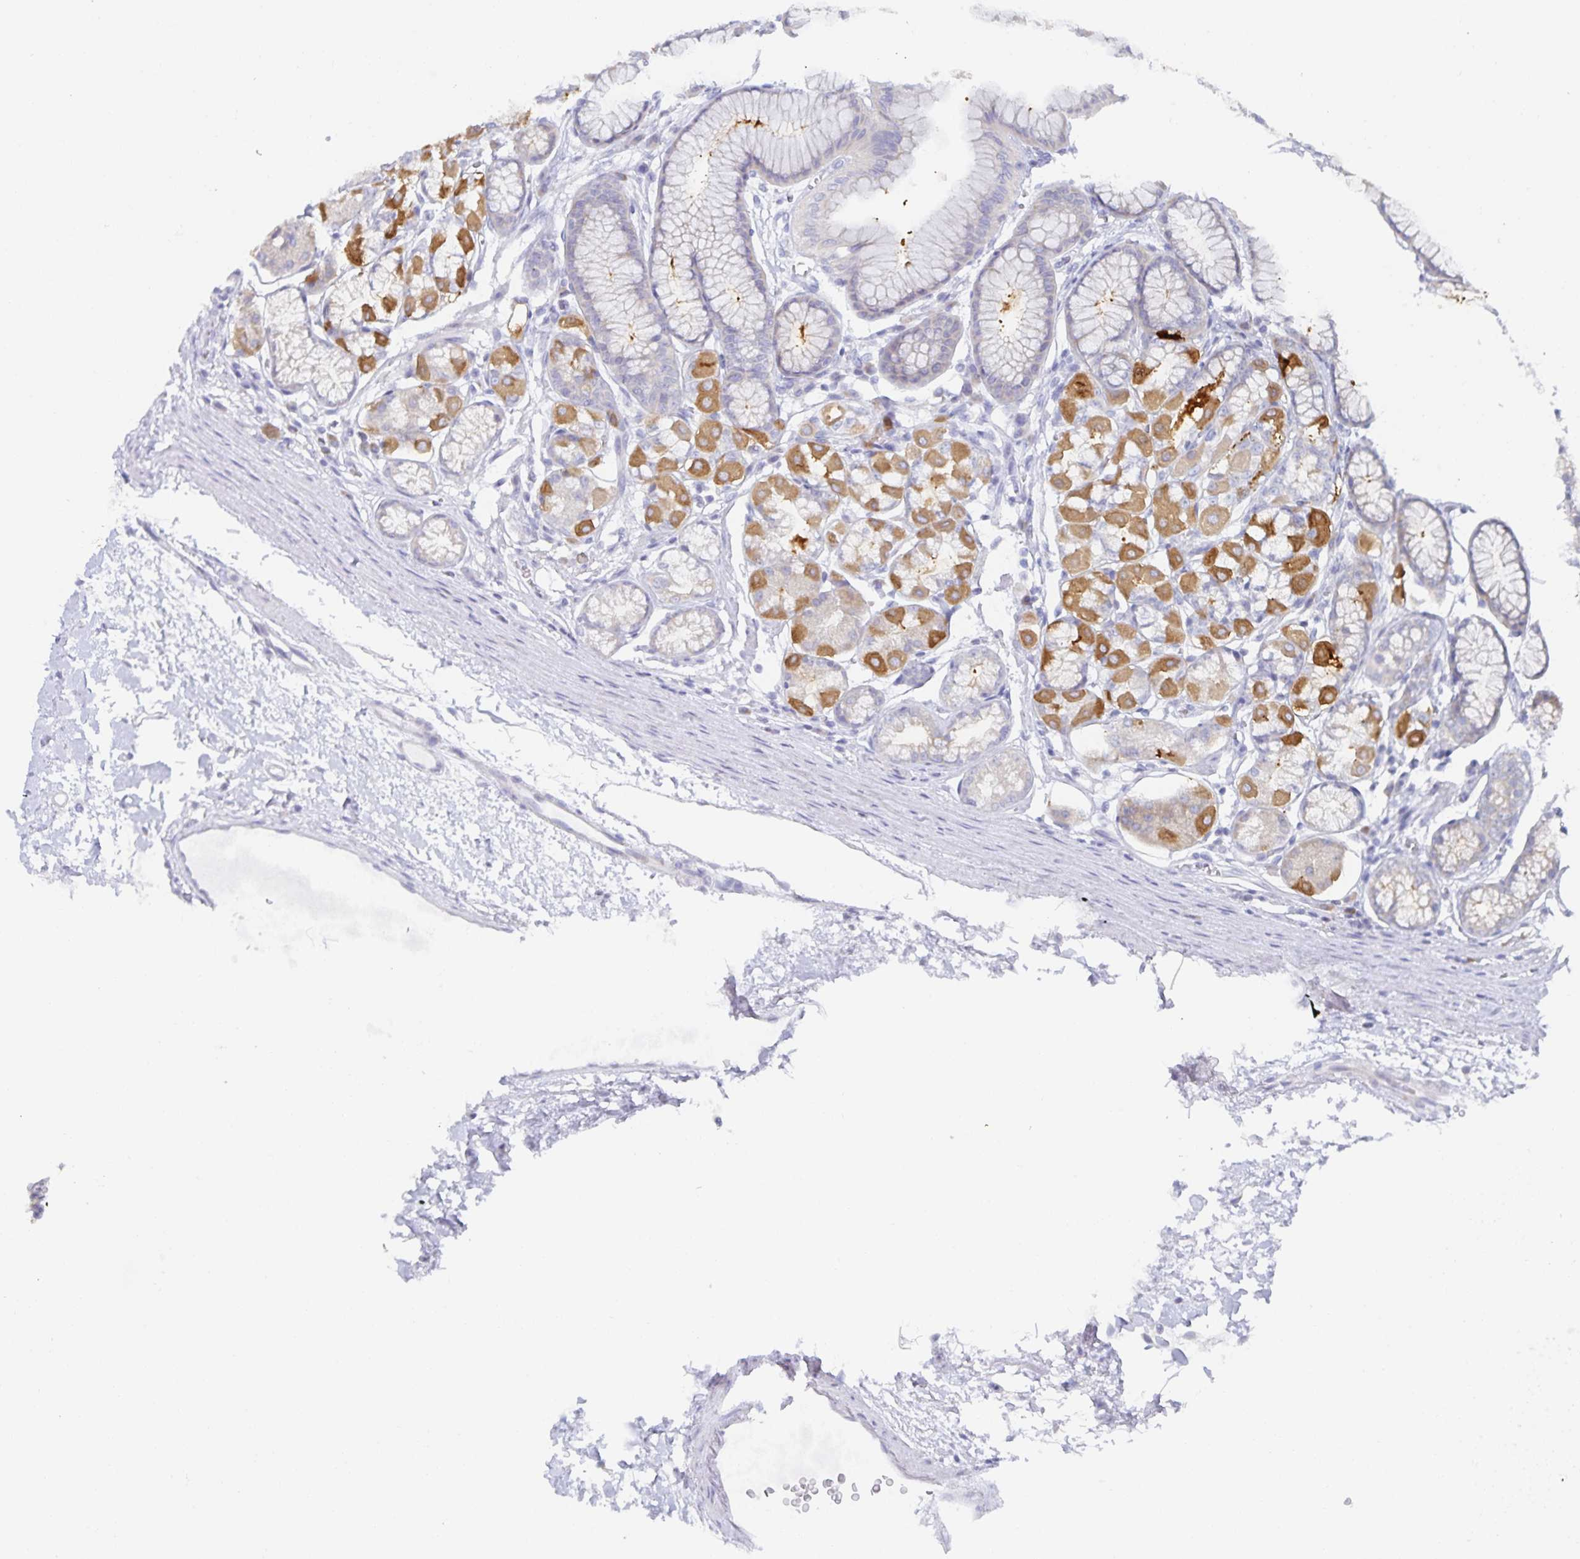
{"staining": {"intensity": "moderate", "quantity": "25%-75%", "location": "cytoplasmic/membranous"}, "tissue": "stomach", "cell_type": "Glandular cells", "image_type": "normal", "snomed": [{"axis": "morphology", "description": "Normal tissue, NOS"}, {"axis": "topography", "description": "Stomach"}, {"axis": "topography", "description": "Stomach, lower"}], "caption": "A histopathology image of stomach stained for a protein exhibits moderate cytoplasmic/membranous brown staining in glandular cells. Nuclei are stained in blue.", "gene": "NOMO1", "patient": {"sex": "male", "age": 76}}